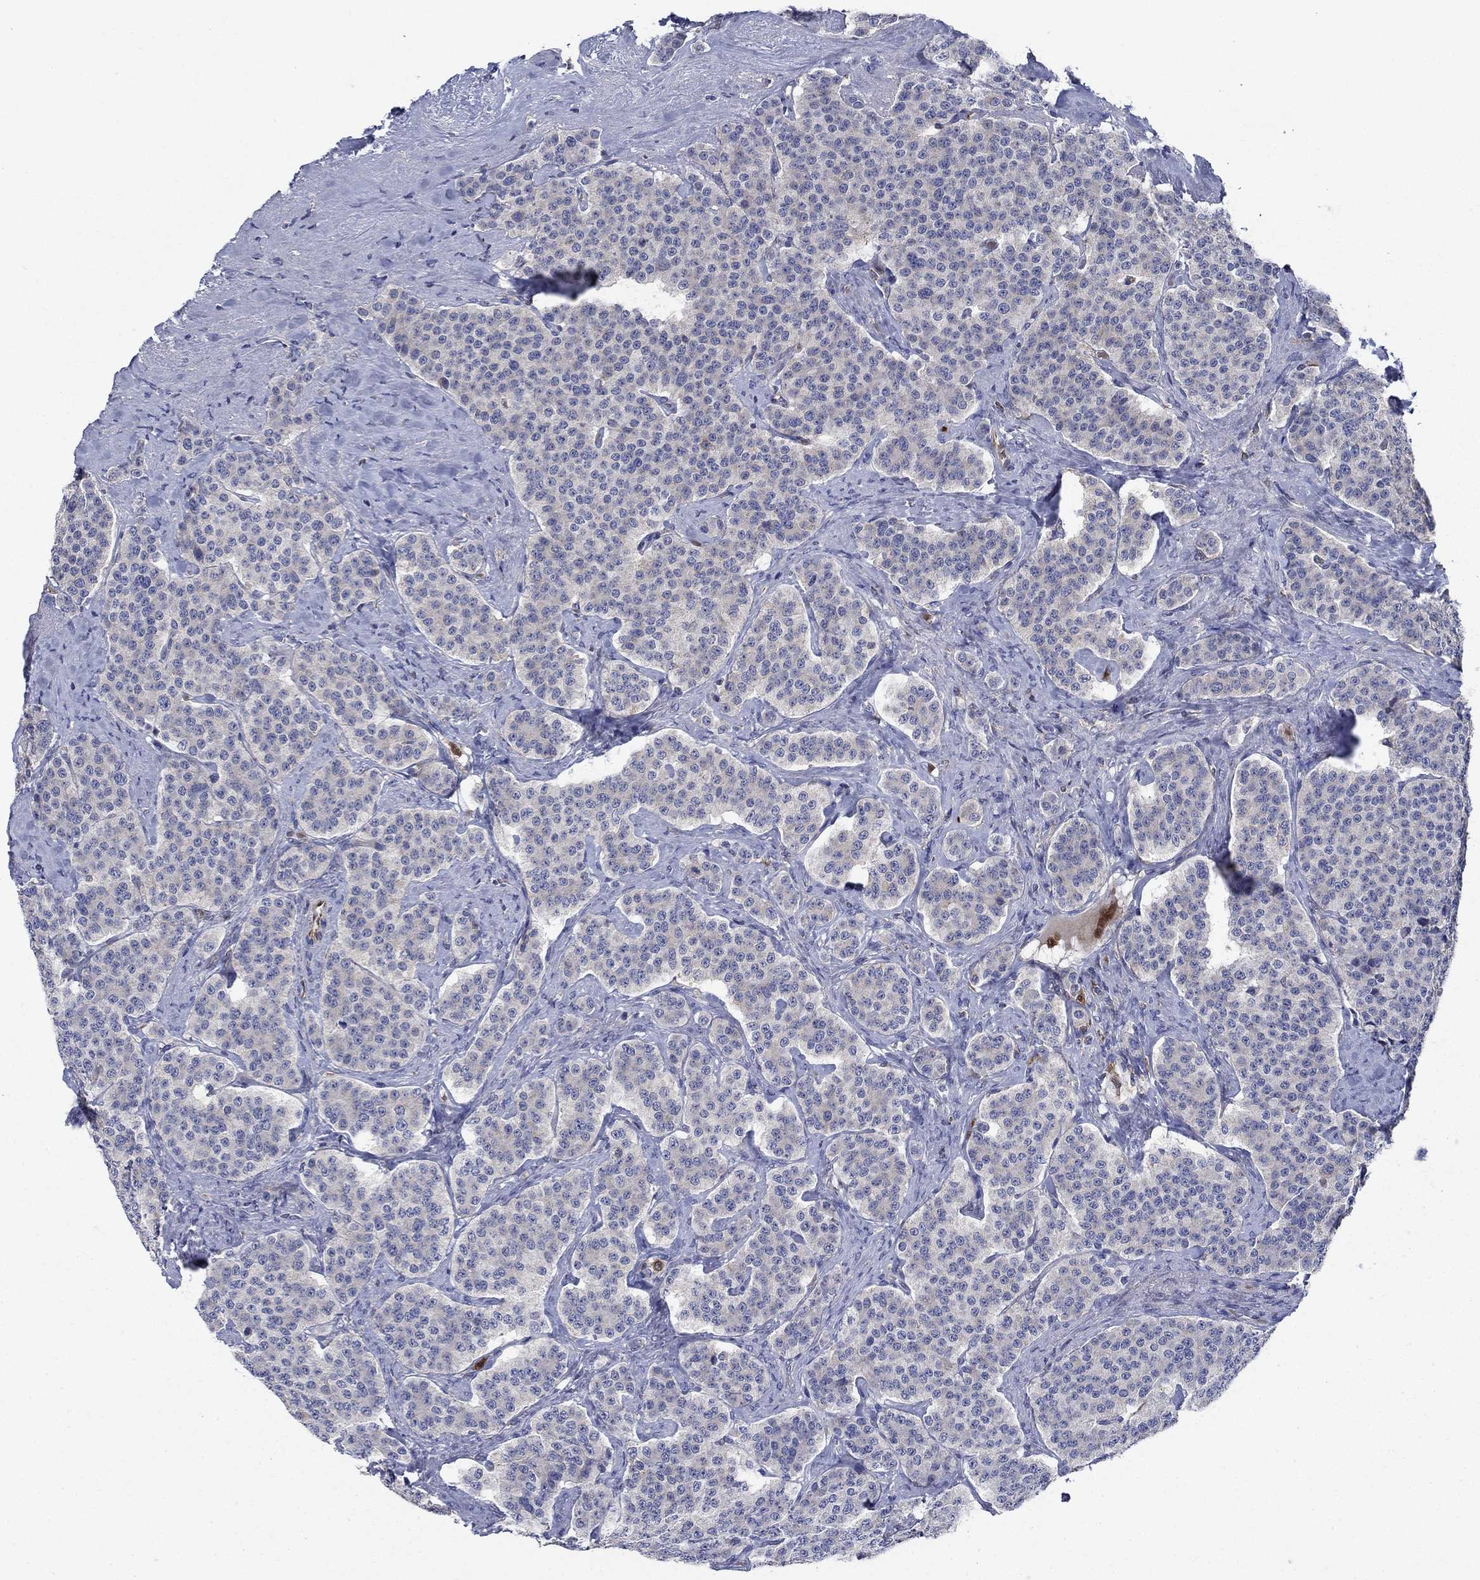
{"staining": {"intensity": "negative", "quantity": "none", "location": "none"}, "tissue": "carcinoid", "cell_type": "Tumor cells", "image_type": "cancer", "snomed": [{"axis": "morphology", "description": "Carcinoid, malignant, NOS"}, {"axis": "topography", "description": "Small intestine"}], "caption": "The image shows no staining of tumor cells in carcinoid (malignant). Brightfield microscopy of IHC stained with DAB (3,3'-diaminobenzidine) (brown) and hematoxylin (blue), captured at high magnification.", "gene": "RNF19B", "patient": {"sex": "female", "age": 58}}